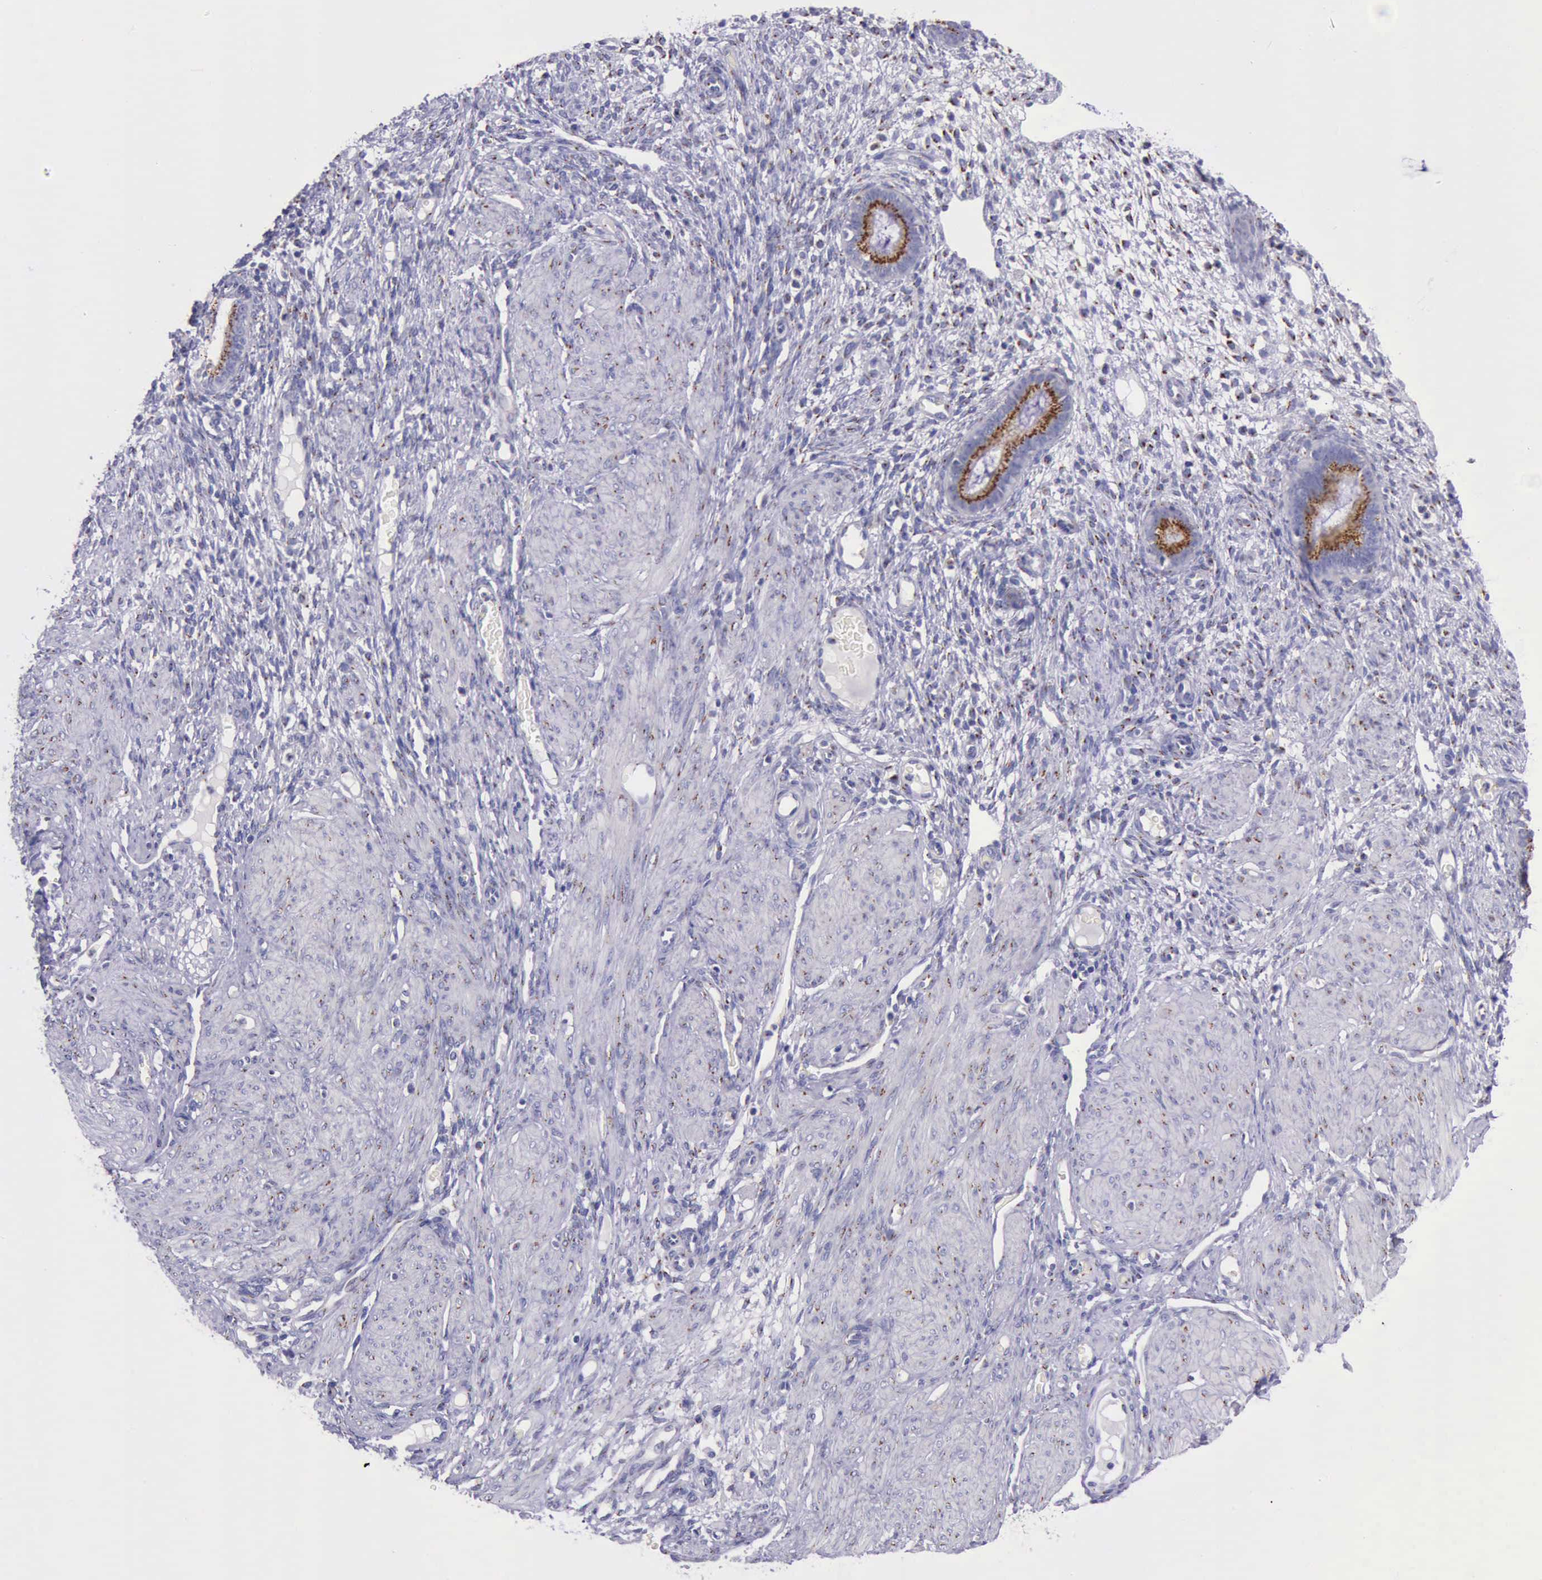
{"staining": {"intensity": "moderate", "quantity": "25%-75%", "location": "cytoplasmic/membranous"}, "tissue": "endometrium", "cell_type": "Cells in endometrial stroma", "image_type": "normal", "snomed": [{"axis": "morphology", "description": "Normal tissue, NOS"}, {"axis": "topography", "description": "Endometrium"}], "caption": "High-magnification brightfield microscopy of benign endometrium stained with DAB (3,3'-diaminobenzidine) (brown) and counterstained with hematoxylin (blue). cells in endometrial stroma exhibit moderate cytoplasmic/membranous expression is appreciated in about25%-75% of cells.", "gene": "GOLGA5", "patient": {"sex": "female", "age": 72}}